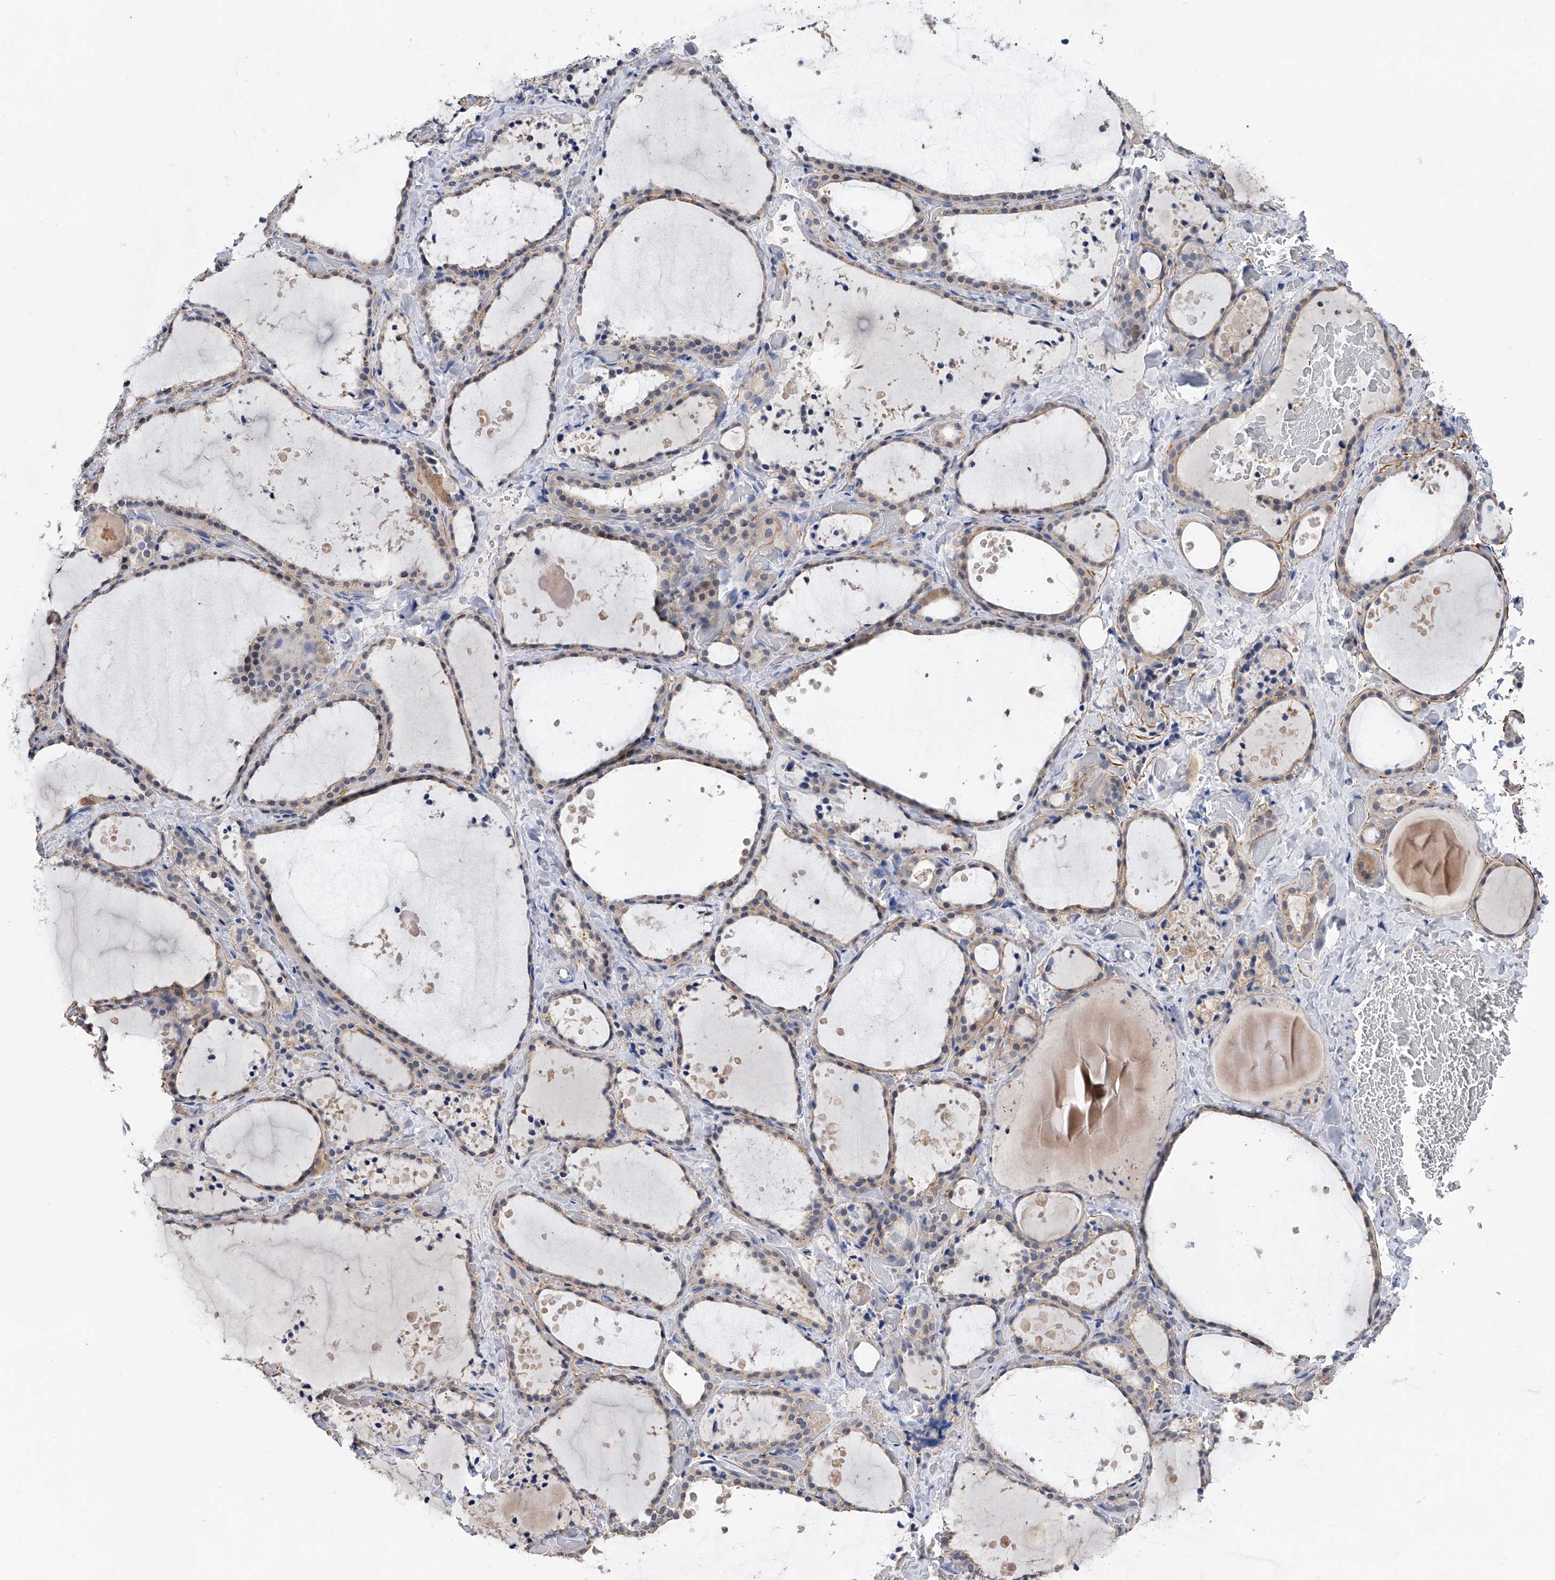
{"staining": {"intensity": "weak", "quantity": "25%-75%", "location": "cytoplasmic/membranous"}, "tissue": "thyroid gland", "cell_type": "Glandular cells", "image_type": "normal", "snomed": [{"axis": "morphology", "description": "Normal tissue, NOS"}, {"axis": "topography", "description": "Thyroid gland"}], "caption": "The histopathology image demonstrates staining of unremarkable thyroid gland, revealing weak cytoplasmic/membranous protein staining (brown color) within glandular cells.", "gene": "PGM3", "patient": {"sex": "female", "age": 44}}